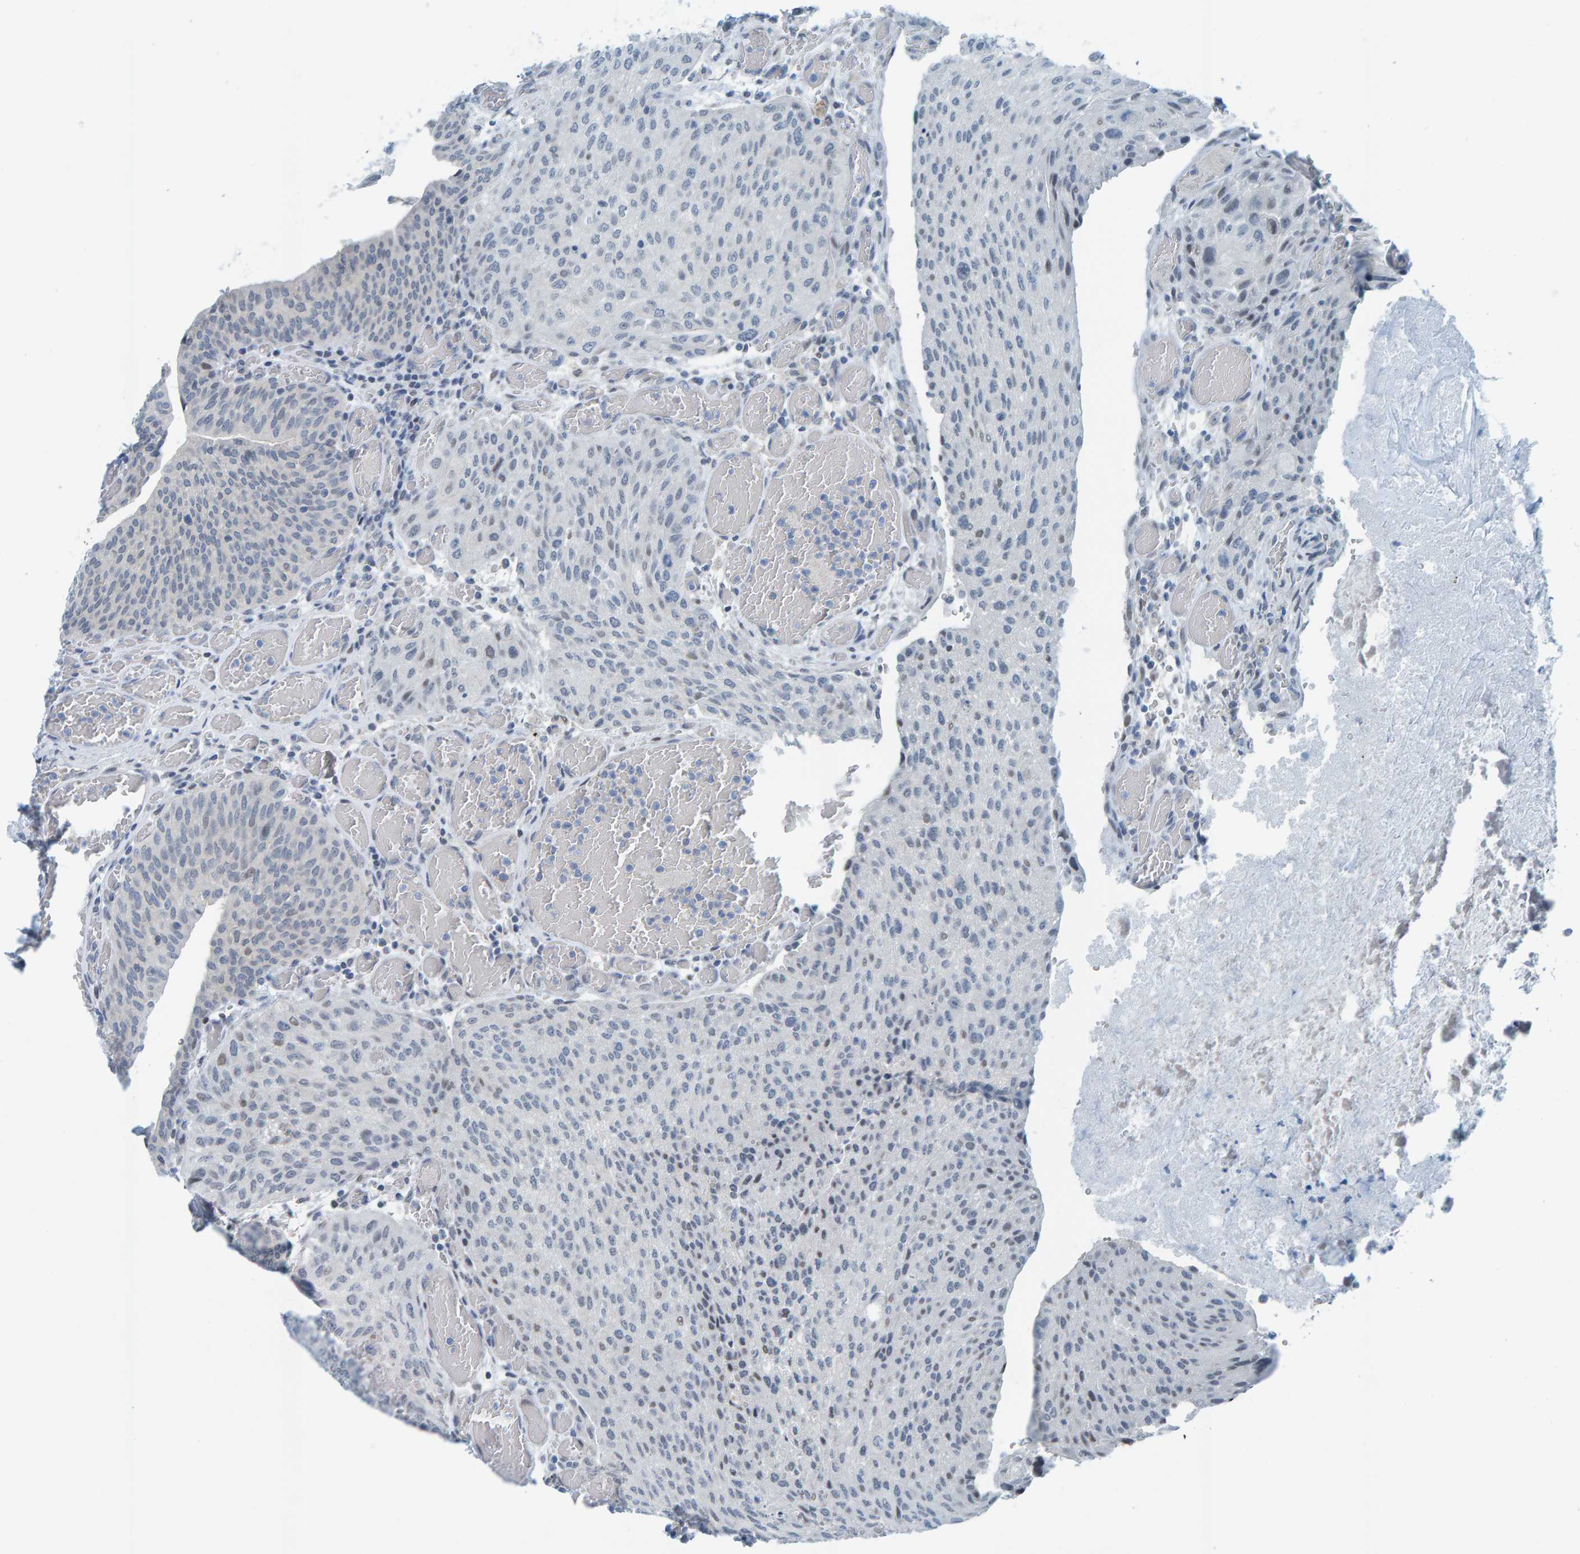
{"staining": {"intensity": "negative", "quantity": "none", "location": "none"}, "tissue": "urothelial cancer", "cell_type": "Tumor cells", "image_type": "cancer", "snomed": [{"axis": "morphology", "description": "Urothelial carcinoma, Low grade"}, {"axis": "morphology", "description": "Urothelial carcinoma, High grade"}, {"axis": "topography", "description": "Urinary bladder"}], "caption": "A high-resolution image shows IHC staining of urothelial carcinoma (low-grade), which shows no significant staining in tumor cells.", "gene": "CNP", "patient": {"sex": "male", "age": 35}}